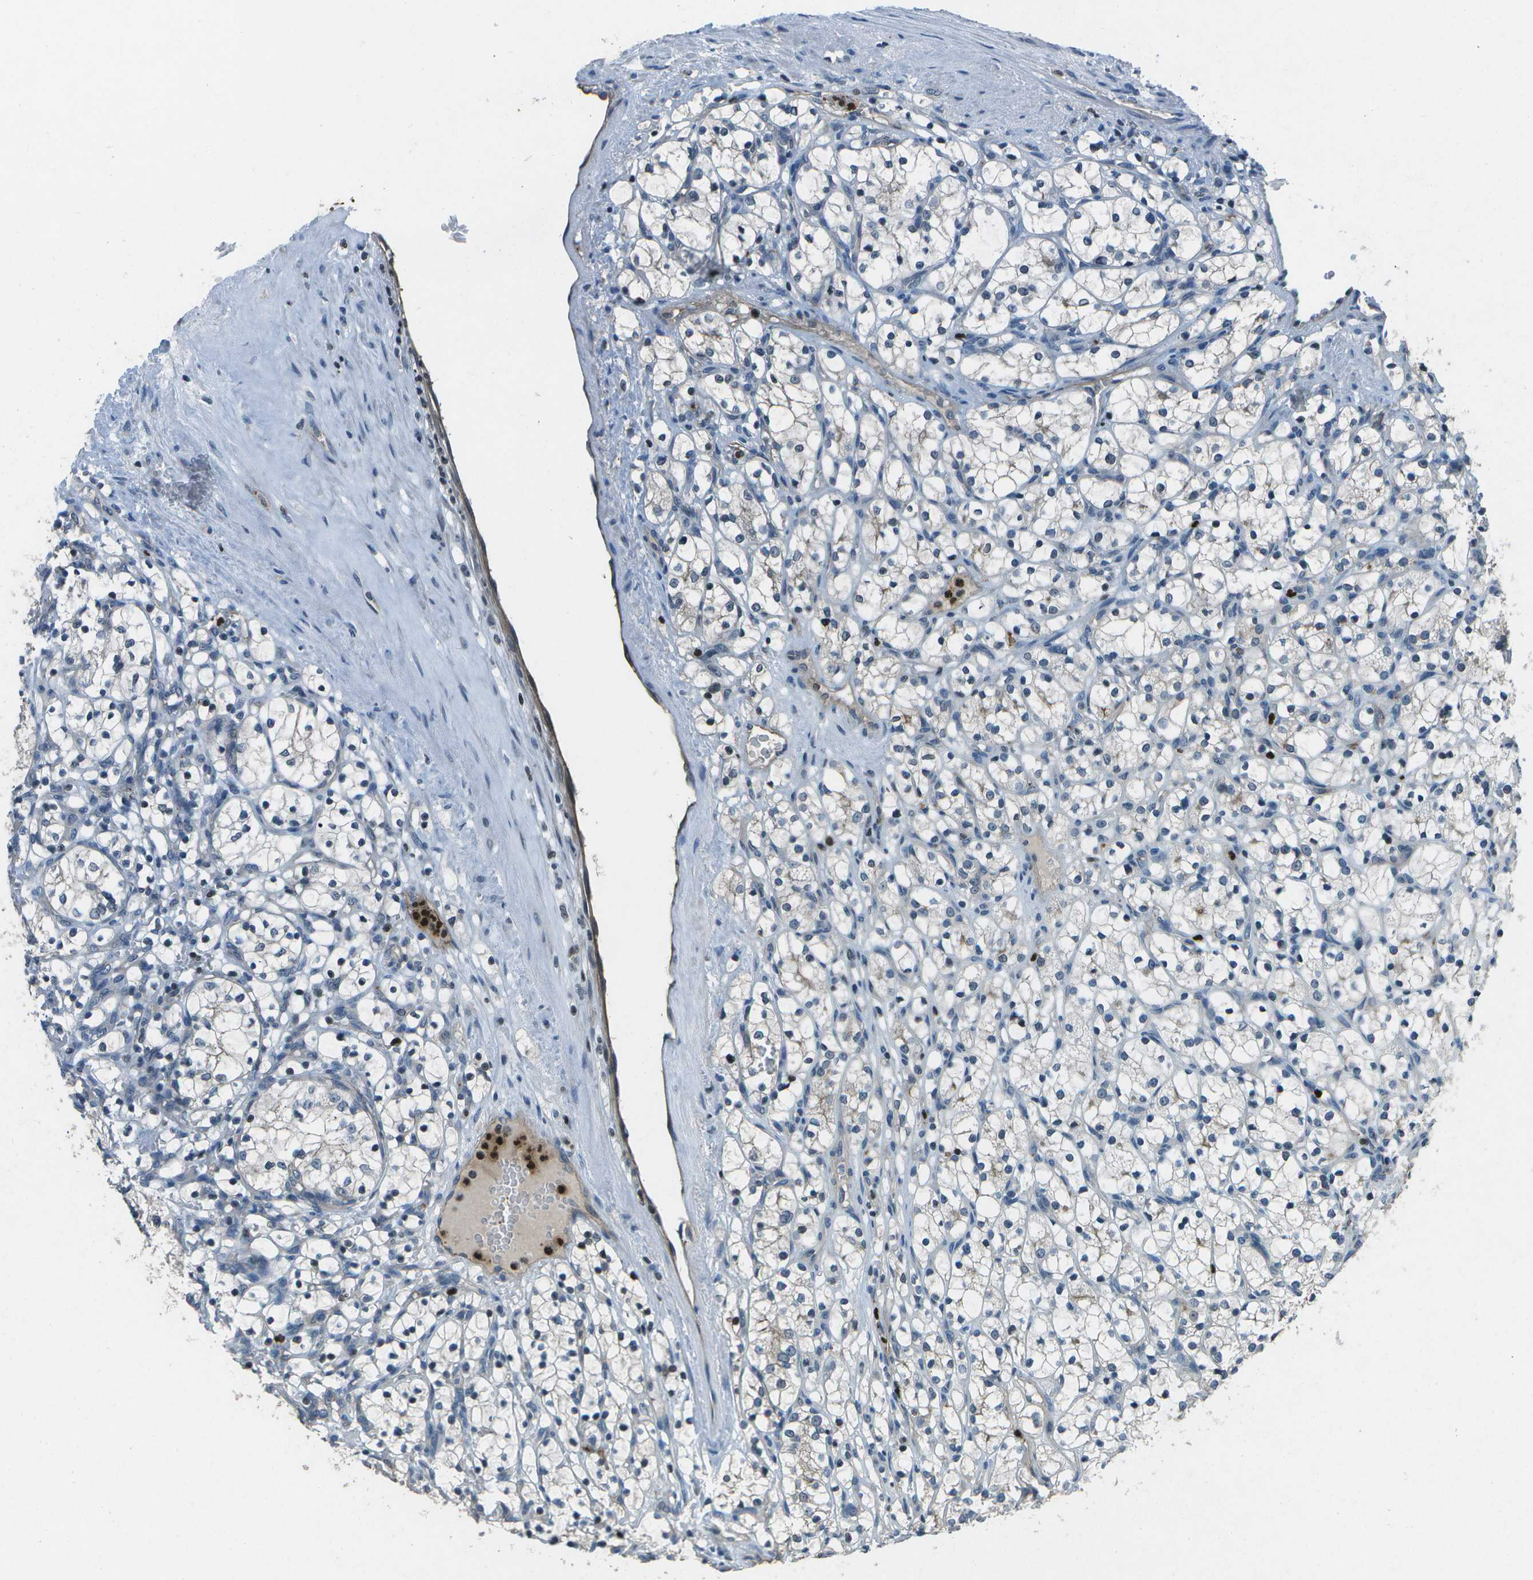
{"staining": {"intensity": "negative", "quantity": "none", "location": "none"}, "tissue": "renal cancer", "cell_type": "Tumor cells", "image_type": "cancer", "snomed": [{"axis": "morphology", "description": "Adenocarcinoma, NOS"}, {"axis": "topography", "description": "Kidney"}], "caption": "Histopathology image shows no significant protein expression in tumor cells of renal cancer (adenocarcinoma).", "gene": "PDLIM1", "patient": {"sex": "female", "age": 69}}